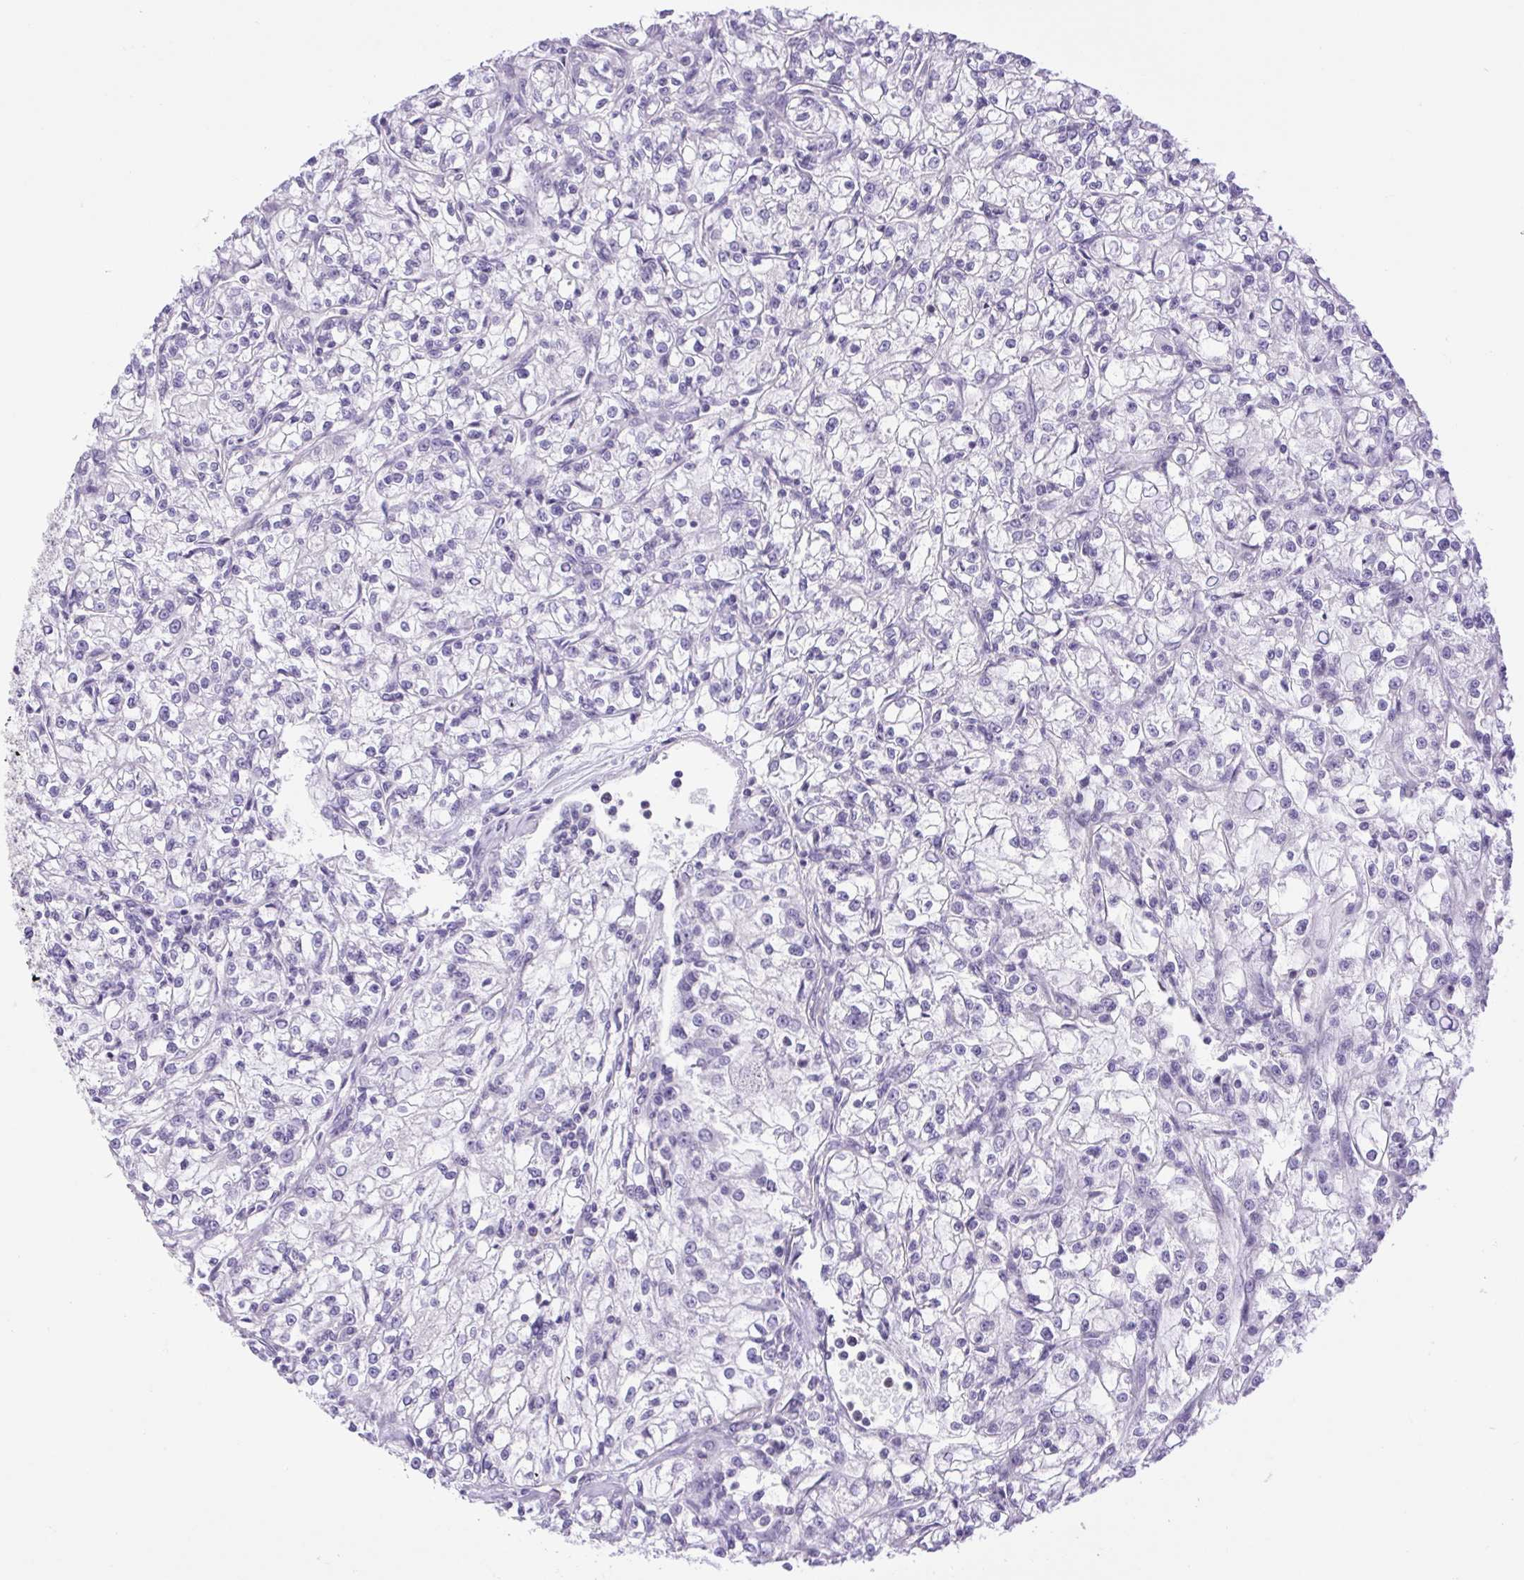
{"staining": {"intensity": "negative", "quantity": "none", "location": "none"}, "tissue": "renal cancer", "cell_type": "Tumor cells", "image_type": "cancer", "snomed": [{"axis": "morphology", "description": "Adenocarcinoma, NOS"}, {"axis": "topography", "description": "Kidney"}], "caption": "The histopathology image exhibits no staining of tumor cells in renal cancer.", "gene": "FAM177B", "patient": {"sex": "female", "age": 59}}